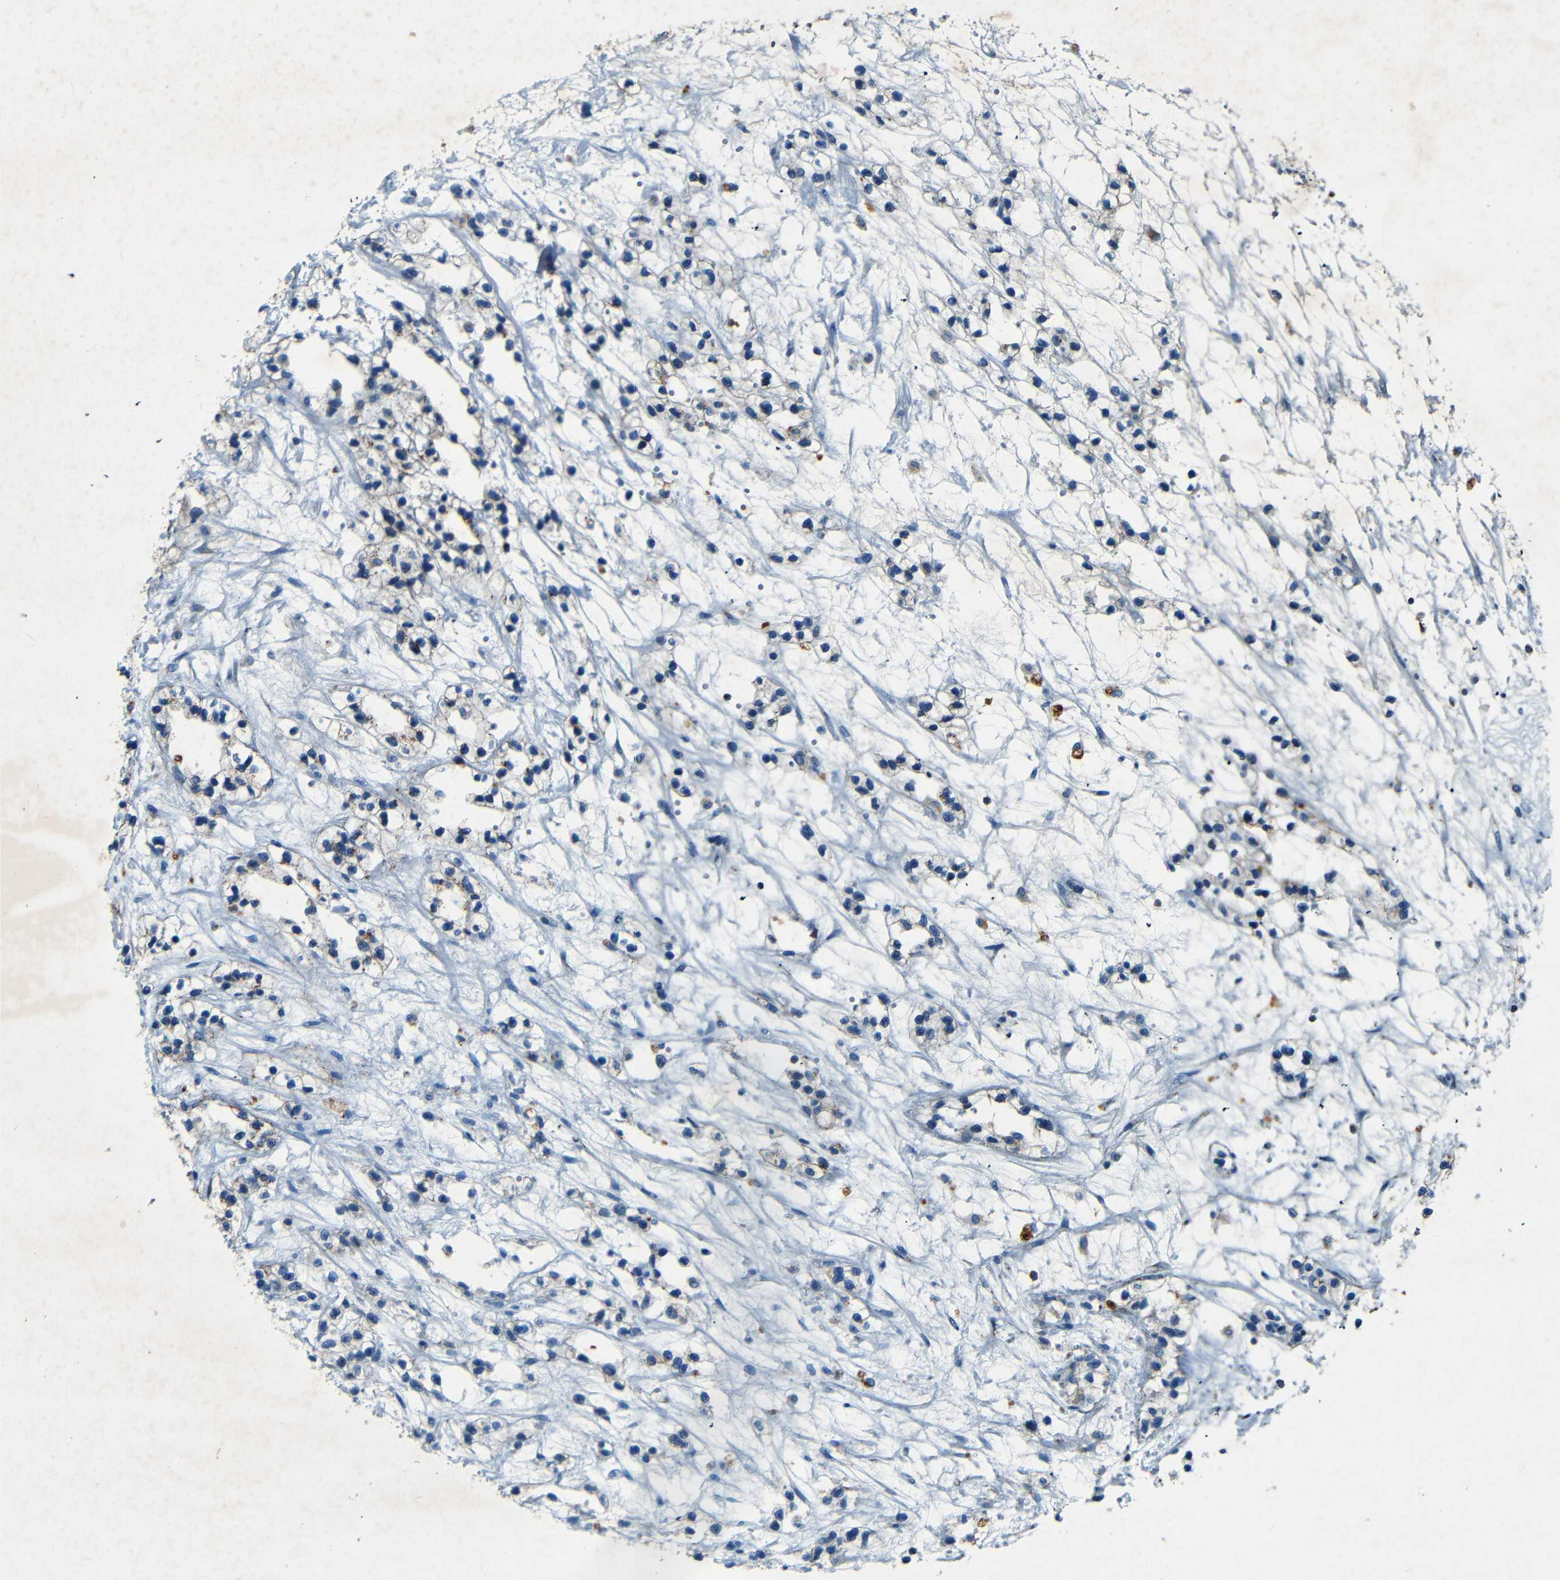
{"staining": {"intensity": "weak", "quantity": "<25%", "location": "cytoplasmic/membranous"}, "tissue": "renal cancer", "cell_type": "Tumor cells", "image_type": "cancer", "snomed": [{"axis": "morphology", "description": "Adenocarcinoma, NOS"}, {"axis": "topography", "description": "Kidney"}], "caption": "Protein analysis of renal adenocarcinoma demonstrates no significant positivity in tumor cells. Nuclei are stained in blue.", "gene": "WSCD2", "patient": {"sex": "female", "age": 57}}